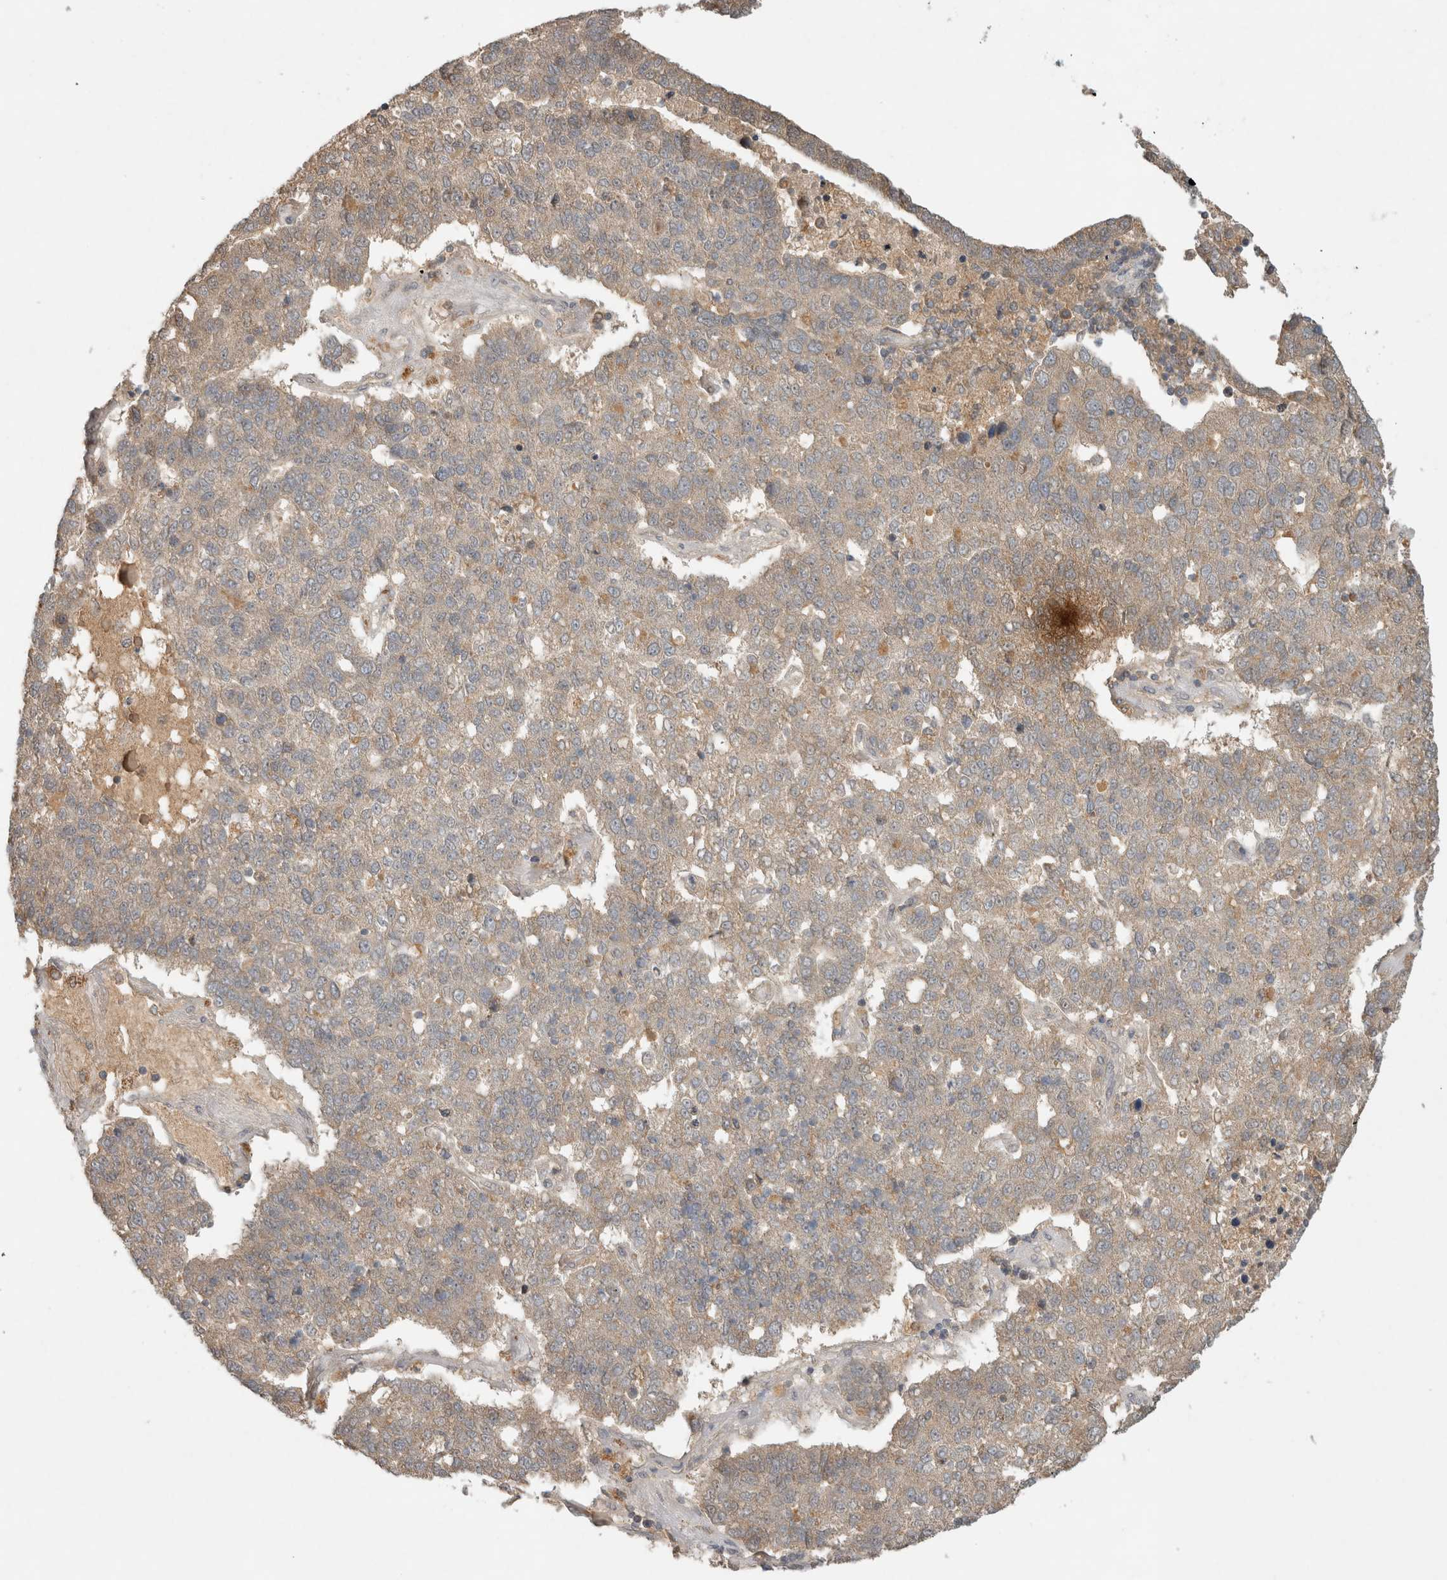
{"staining": {"intensity": "weak", "quantity": ">75%", "location": "cytoplasmic/membranous"}, "tissue": "pancreatic cancer", "cell_type": "Tumor cells", "image_type": "cancer", "snomed": [{"axis": "morphology", "description": "Adenocarcinoma, NOS"}, {"axis": "topography", "description": "Pancreas"}], "caption": "Immunohistochemical staining of pancreatic cancer demonstrates weak cytoplasmic/membranous protein positivity in about >75% of tumor cells.", "gene": "LOXL2", "patient": {"sex": "female", "age": 61}}